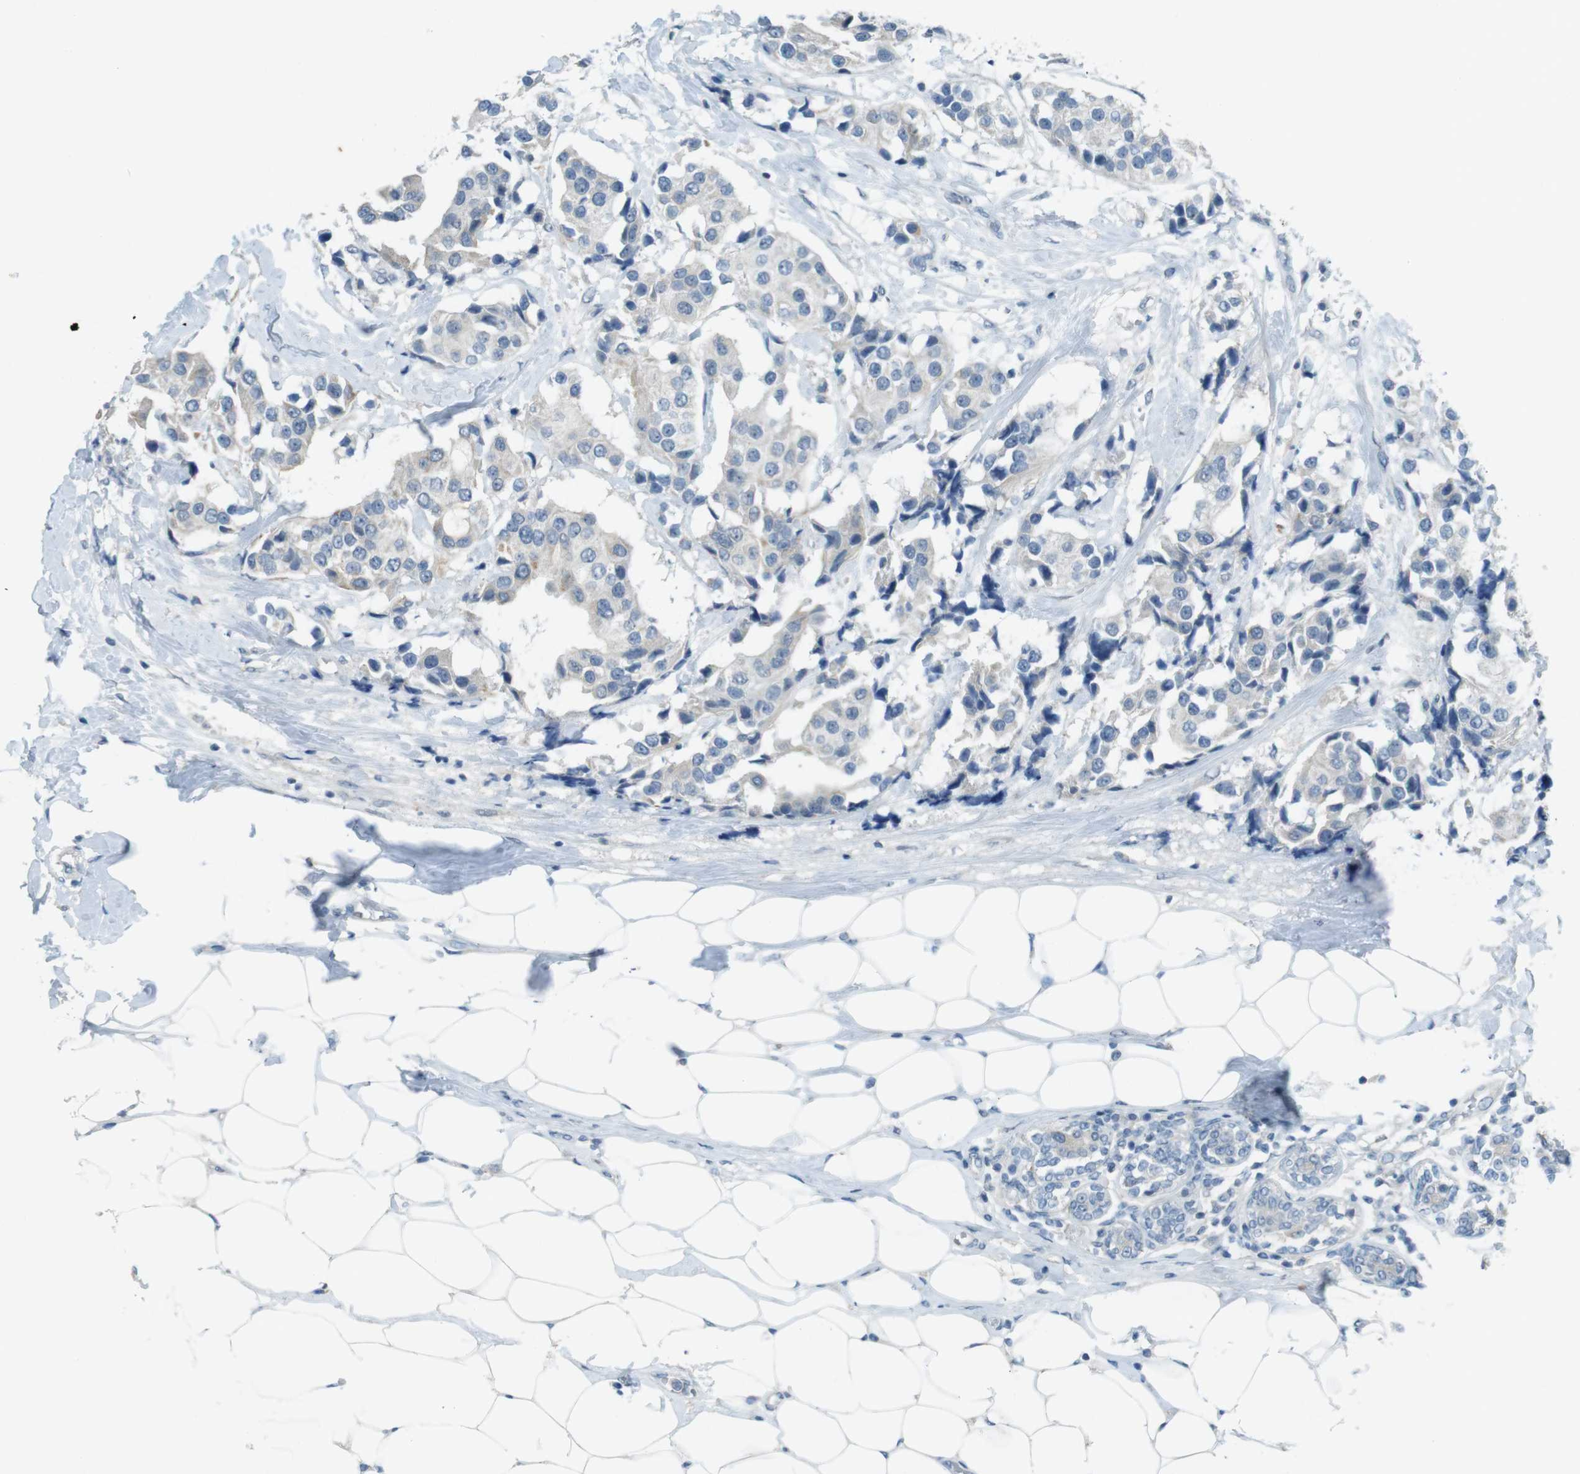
{"staining": {"intensity": "negative", "quantity": "none", "location": "none"}, "tissue": "breast cancer", "cell_type": "Tumor cells", "image_type": "cancer", "snomed": [{"axis": "morphology", "description": "Normal tissue, NOS"}, {"axis": "morphology", "description": "Duct carcinoma"}, {"axis": "topography", "description": "Breast"}], "caption": "Tumor cells show no significant staining in breast cancer. (DAB immunohistochemistry with hematoxylin counter stain).", "gene": "ENTPD7", "patient": {"sex": "female", "age": 39}}